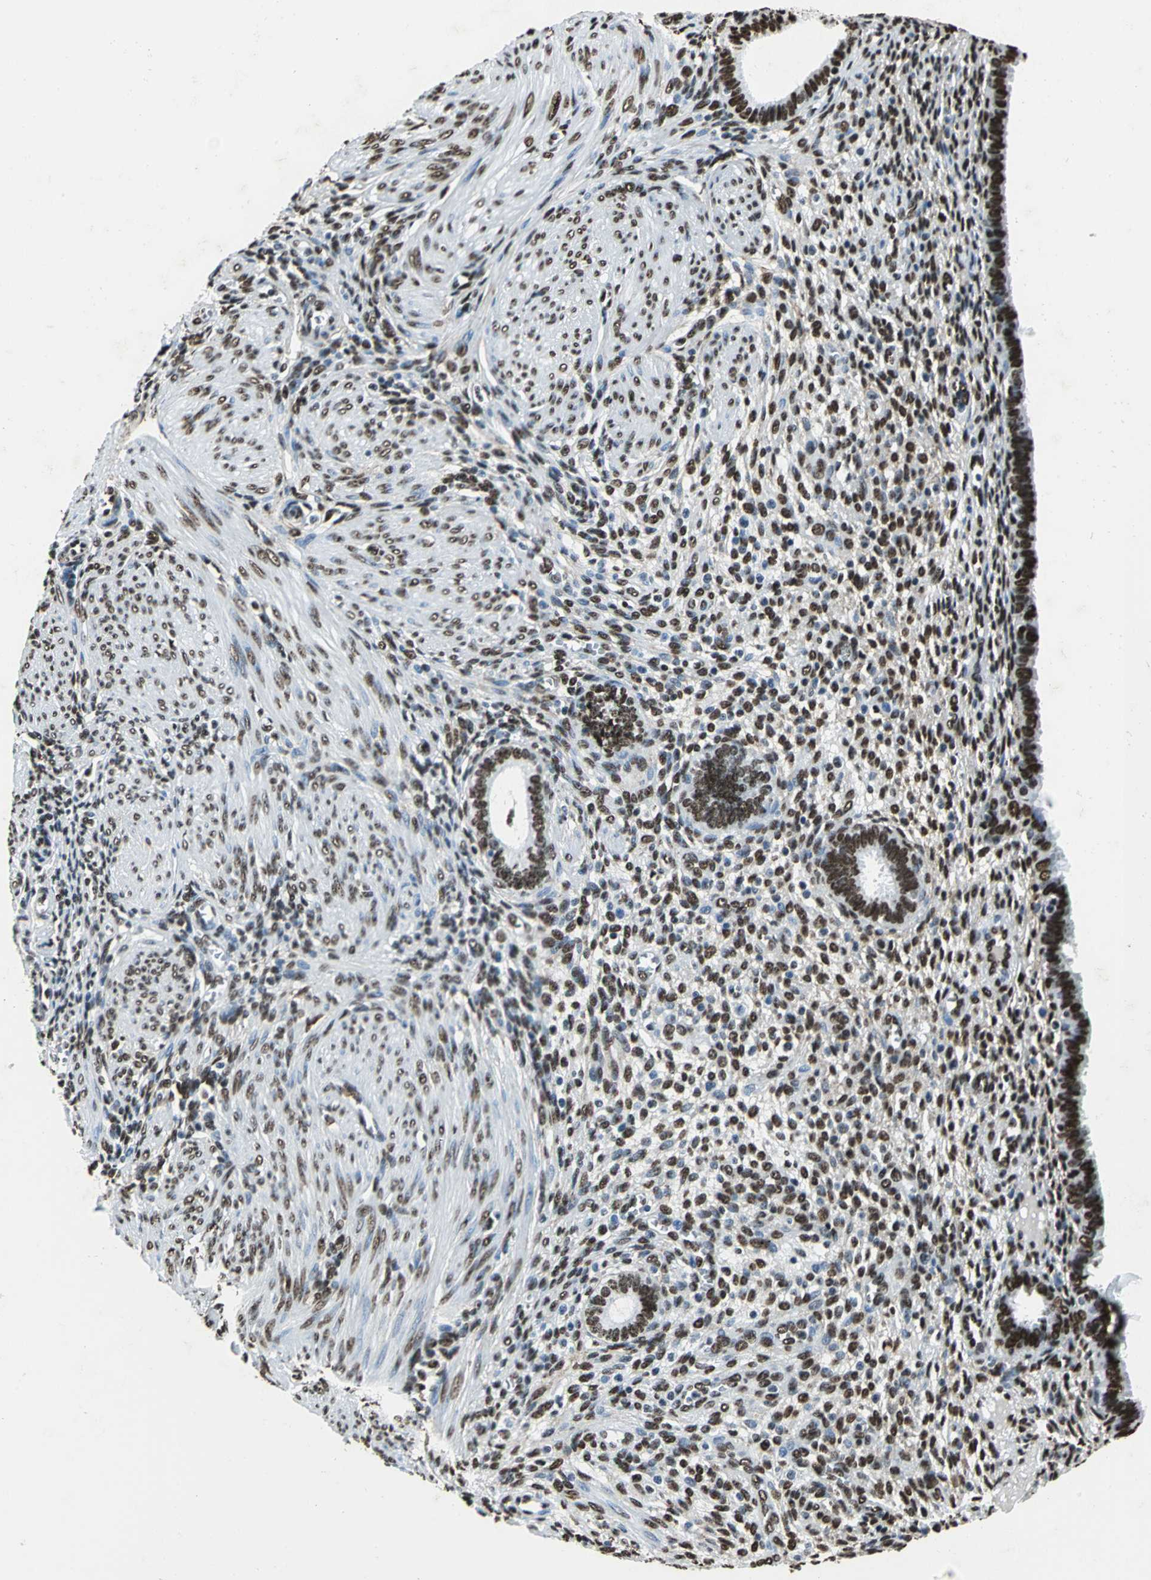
{"staining": {"intensity": "moderate", "quantity": ">75%", "location": "nuclear"}, "tissue": "endometrium", "cell_type": "Cells in endometrial stroma", "image_type": "normal", "snomed": [{"axis": "morphology", "description": "Normal tissue, NOS"}, {"axis": "topography", "description": "Endometrium"}], "caption": "High-power microscopy captured an immunohistochemistry (IHC) photomicrograph of benign endometrium, revealing moderate nuclear expression in approximately >75% of cells in endometrial stroma.", "gene": "APEX1", "patient": {"sex": "female", "age": 72}}